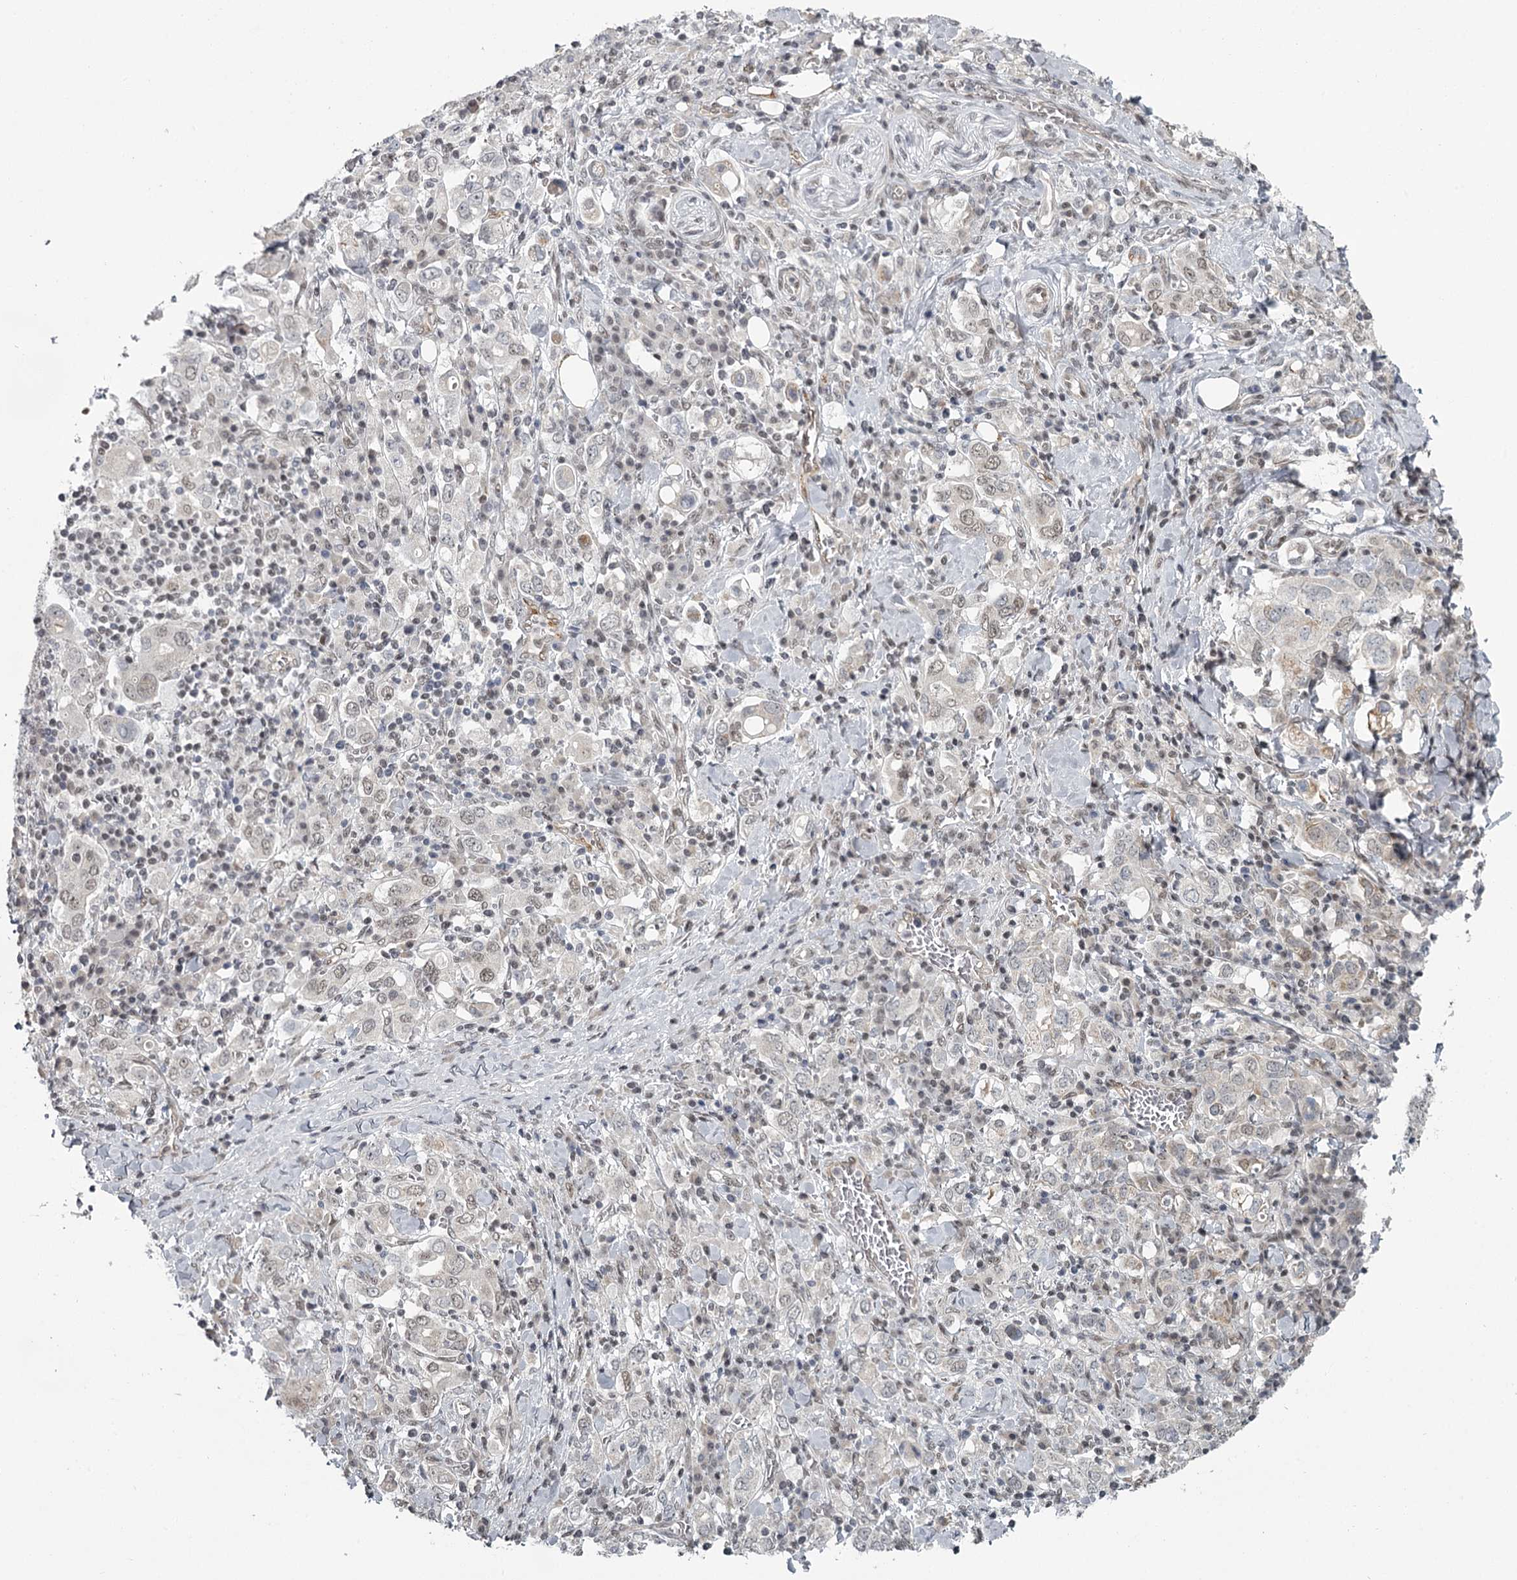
{"staining": {"intensity": "weak", "quantity": "25%-75%", "location": "nuclear"}, "tissue": "stomach cancer", "cell_type": "Tumor cells", "image_type": "cancer", "snomed": [{"axis": "morphology", "description": "Adenocarcinoma, NOS"}, {"axis": "topography", "description": "Stomach, upper"}], "caption": "Protein expression analysis of human stomach cancer (adenocarcinoma) reveals weak nuclear expression in approximately 25%-75% of tumor cells. Using DAB (brown) and hematoxylin (blue) stains, captured at high magnification using brightfield microscopy.", "gene": "FAM13C", "patient": {"sex": "male", "age": 62}}